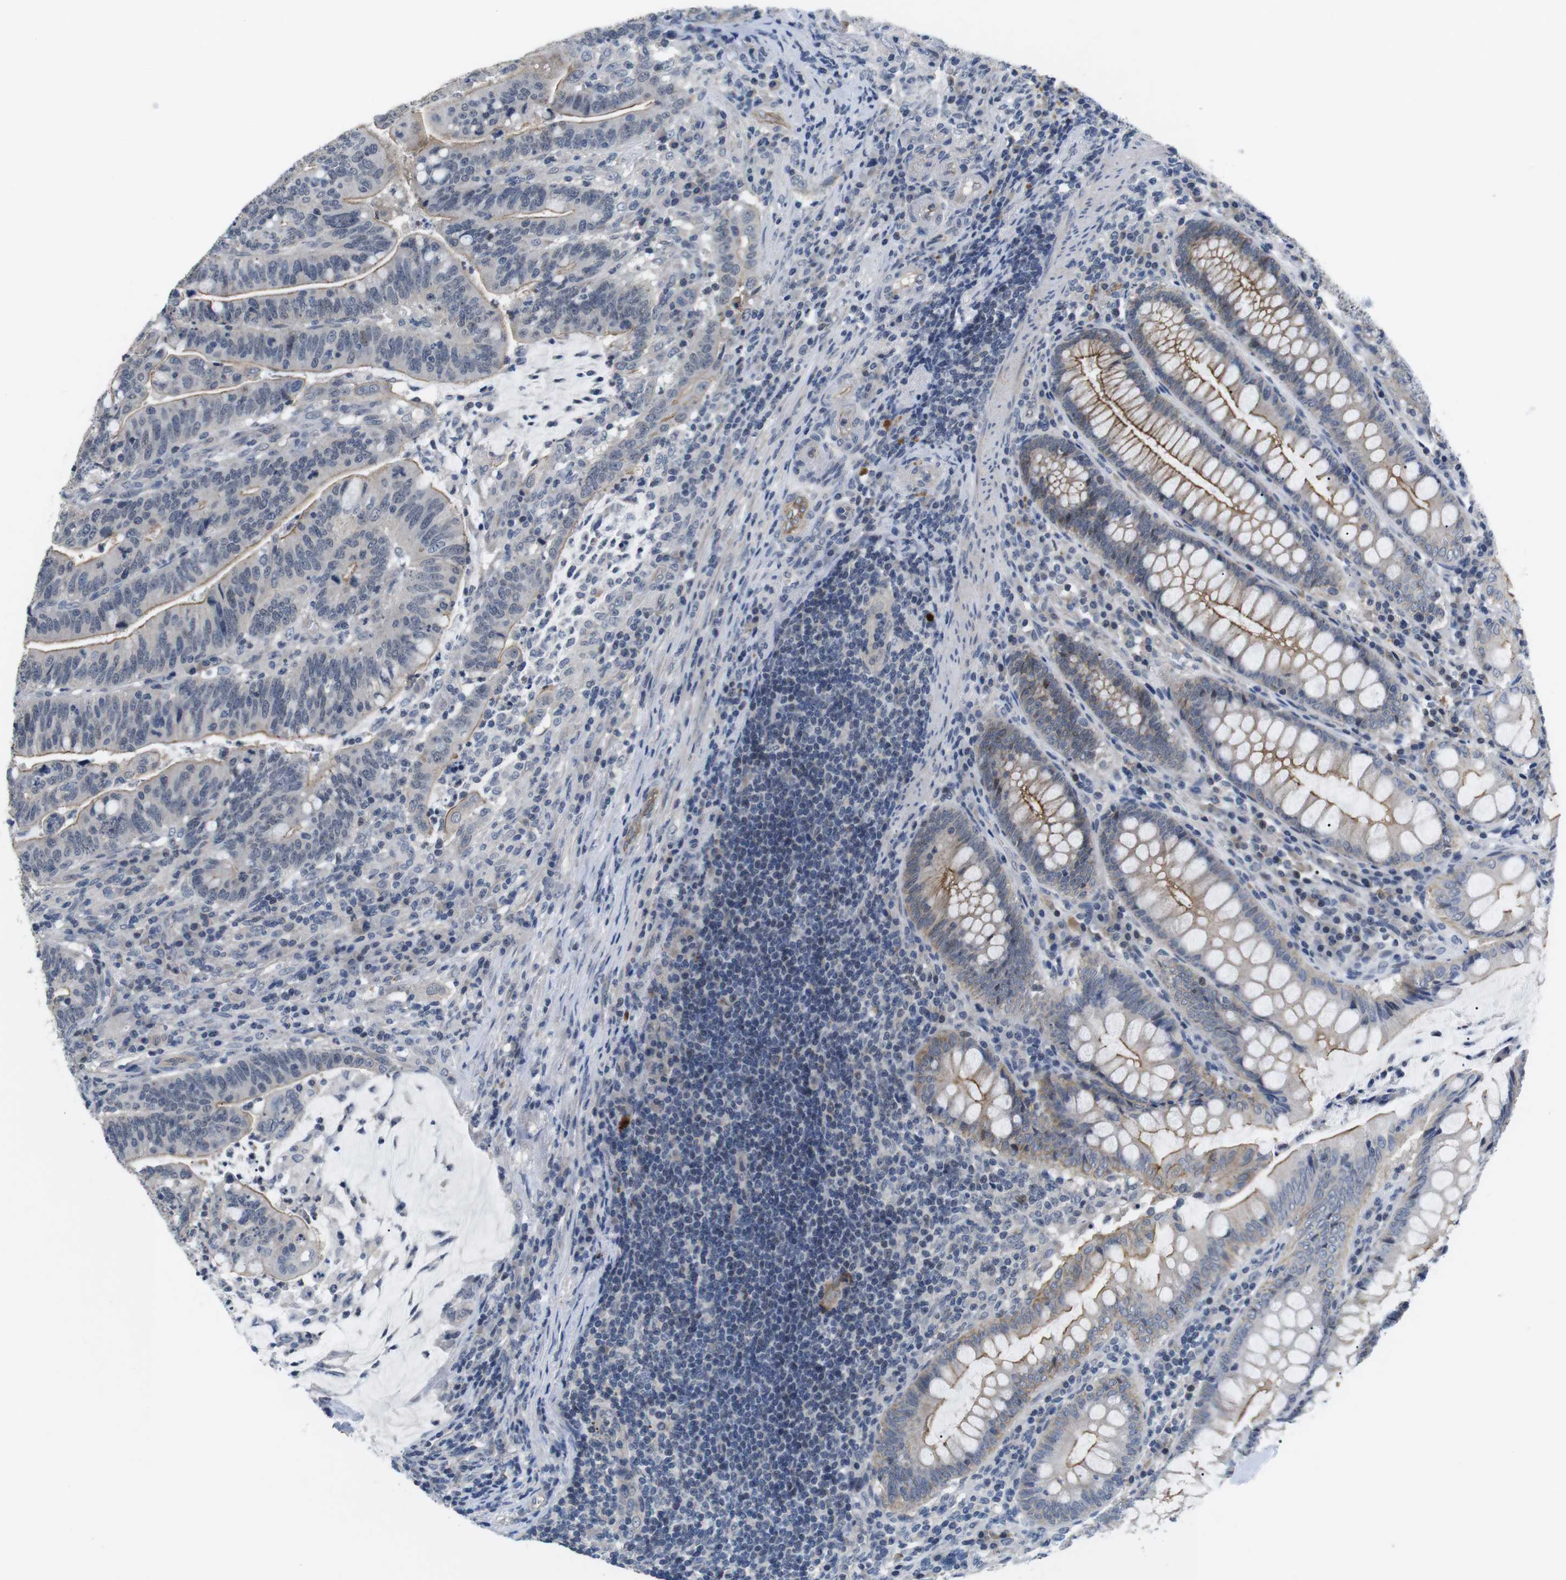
{"staining": {"intensity": "moderate", "quantity": "25%-75%", "location": "cytoplasmic/membranous"}, "tissue": "colorectal cancer", "cell_type": "Tumor cells", "image_type": "cancer", "snomed": [{"axis": "morphology", "description": "Normal tissue, NOS"}, {"axis": "morphology", "description": "Adenocarcinoma, NOS"}, {"axis": "topography", "description": "Colon"}], "caption": "Moderate cytoplasmic/membranous protein positivity is appreciated in about 25%-75% of tumor cells in adenocarcinoma (colorectal). Immunohistochemistry (ihc) stains the protein in brown and the nuclei are stained blue.", "gene": "NECTIN1", "patient": {"sex": "female", "age": 66}}